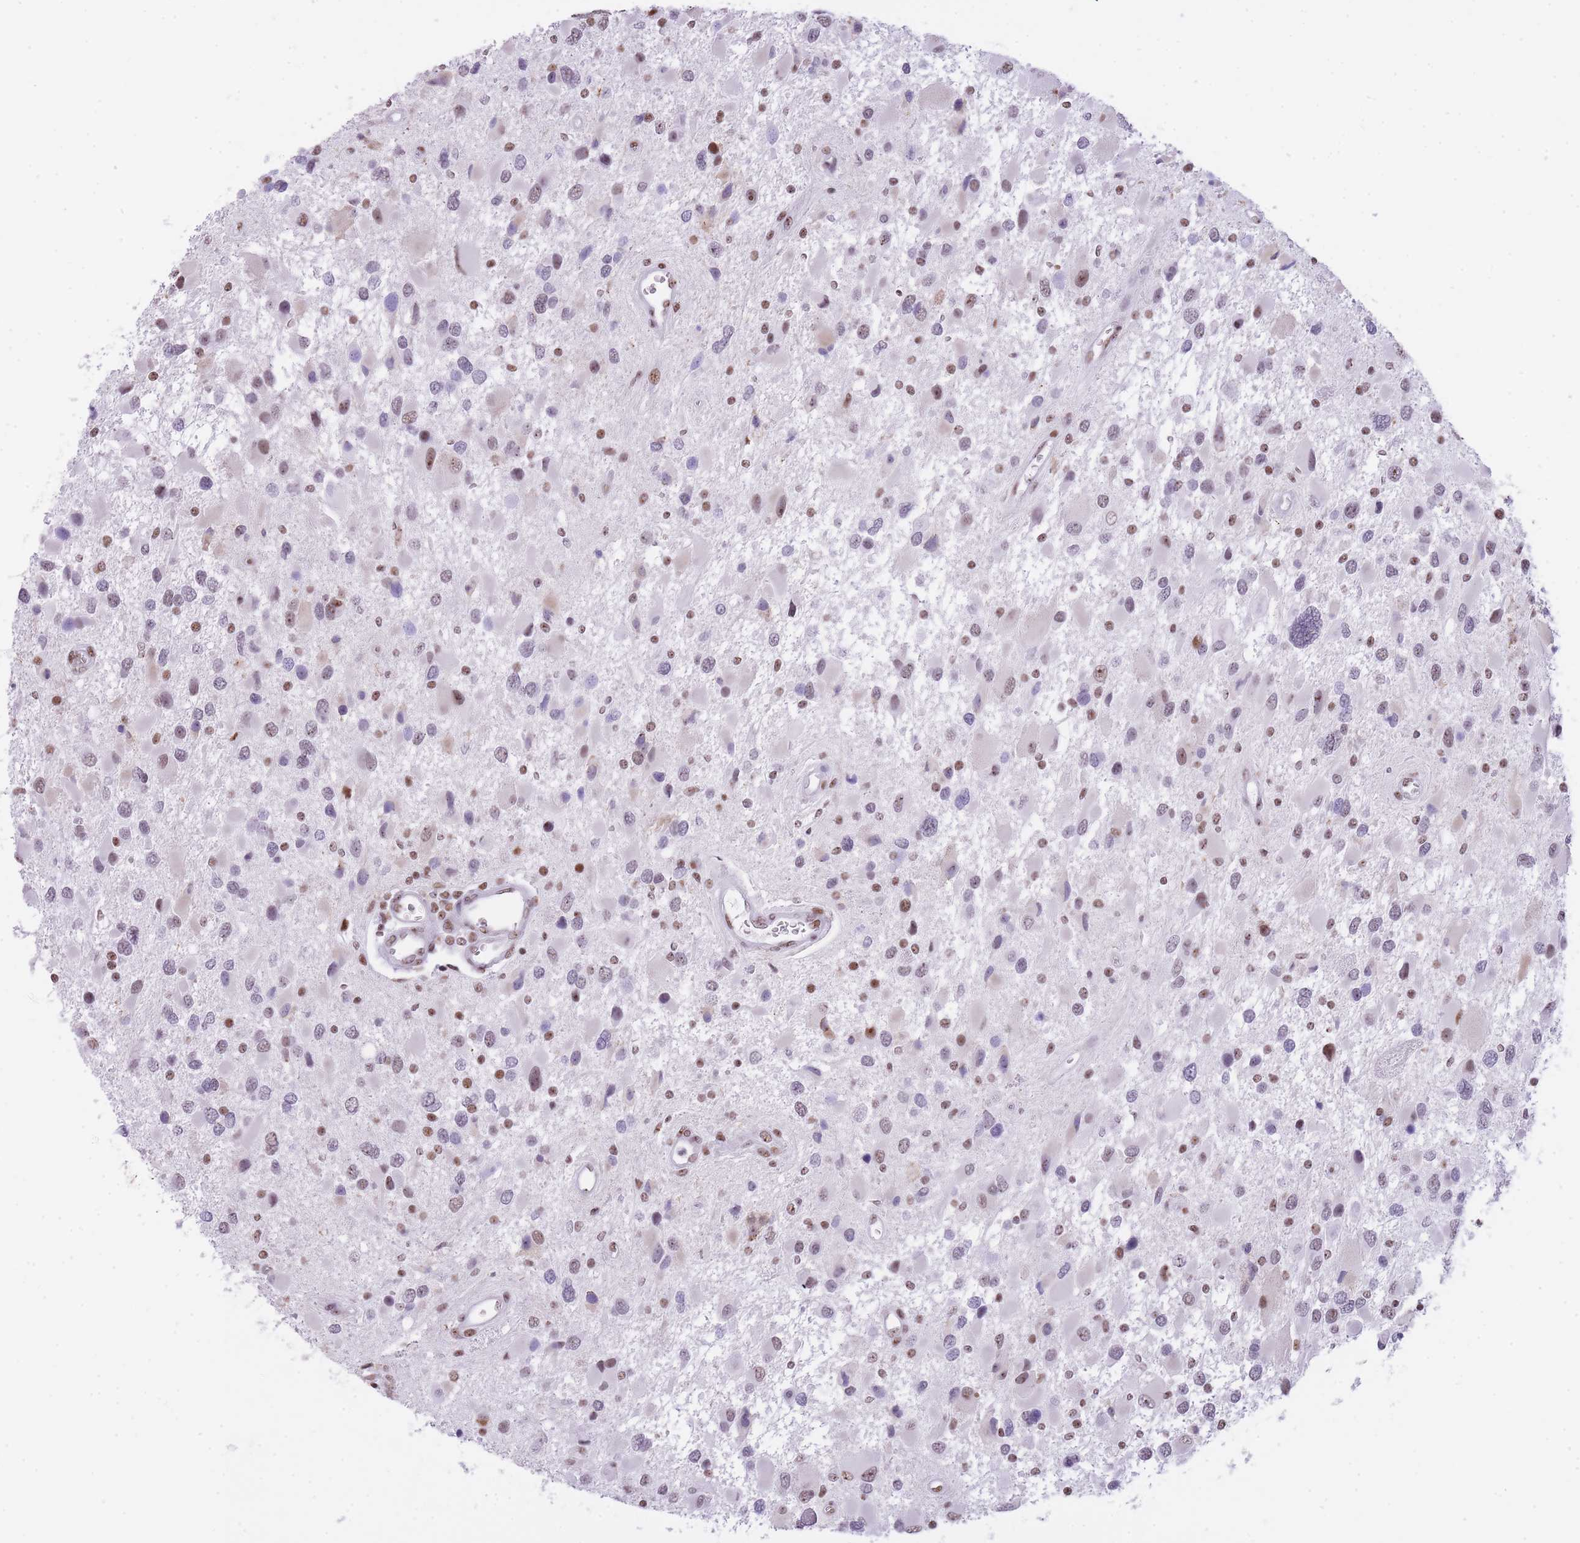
{"staining": {"intensity": "moderate", "quantity": "25%-75%", "location": "nuclear"}, "tissue": "glioma", "cell_type": "Tumor cells", "image_type": "cancer", "snomed": [{"axis": "morphology", "description": "Glioma, malignant, High grade"}, {"axis": "topography", "description": "Brain"}], "caption": "High-power microscopy captured an IHC image of glioma, revealing moderate nuclear positivity in approximately 25%-75% of tumor cells. (IHC, brightfield microscopy, high magnification).", "gene": "EVC2", "patient": {"sex": "male", "age": 53}}